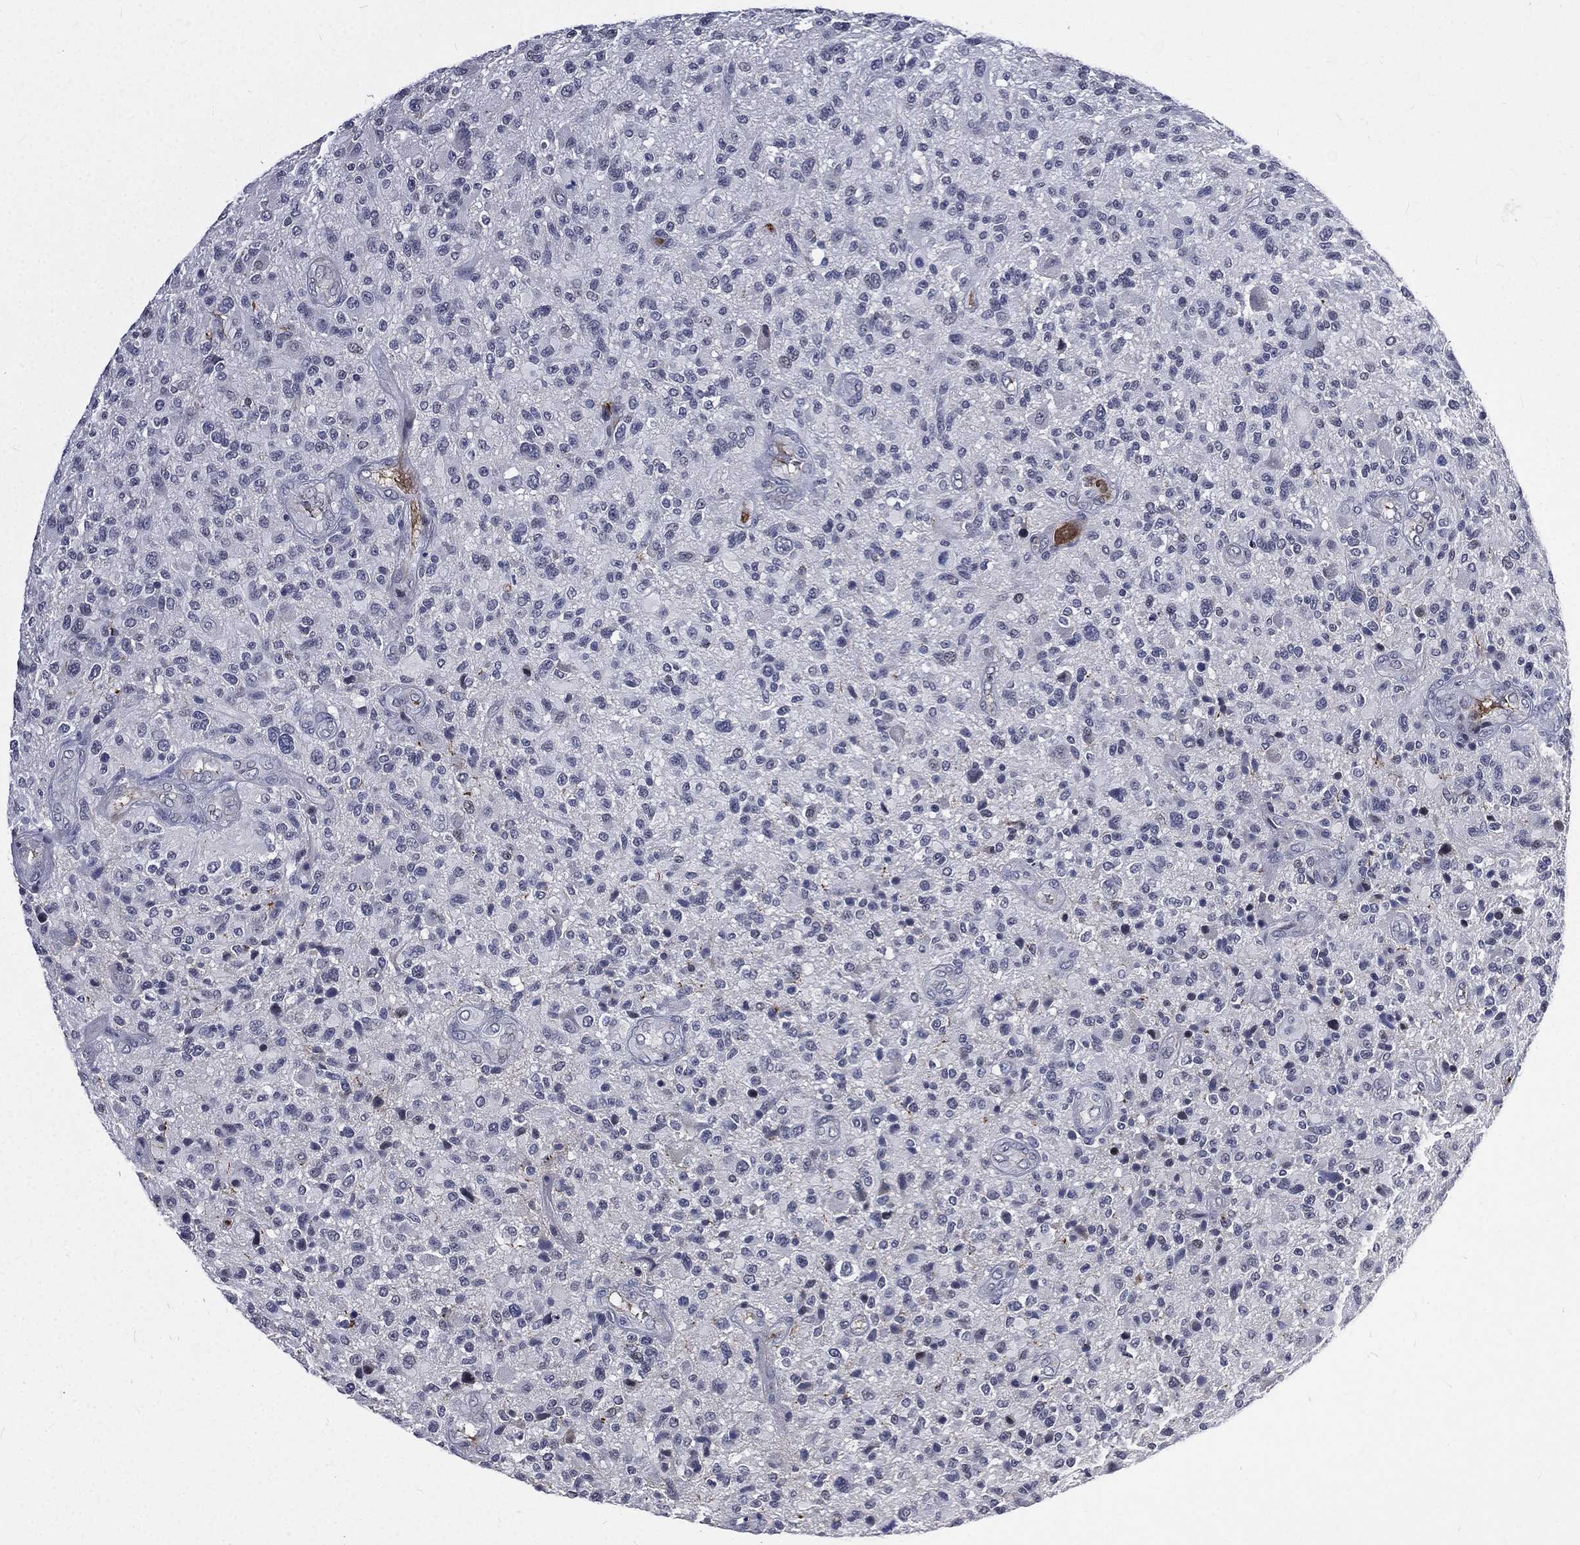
{"staining": {"intensity": "negative", "quantity": "none", "location": "none"}, "tissue": "glioma", "cell_type": "Tumor cells", "image_type": "cancer", "snomed": [{"axis": "morphology", "description": "Glioma, malignant, High grade"}, {"axis": "topography", "description": "Brain"}], "caption": "The histopathology image reveals no significant expression in tumor cells of glioma.", "gene": "FGG", "patient": {"sex": "male", "age": 47}}